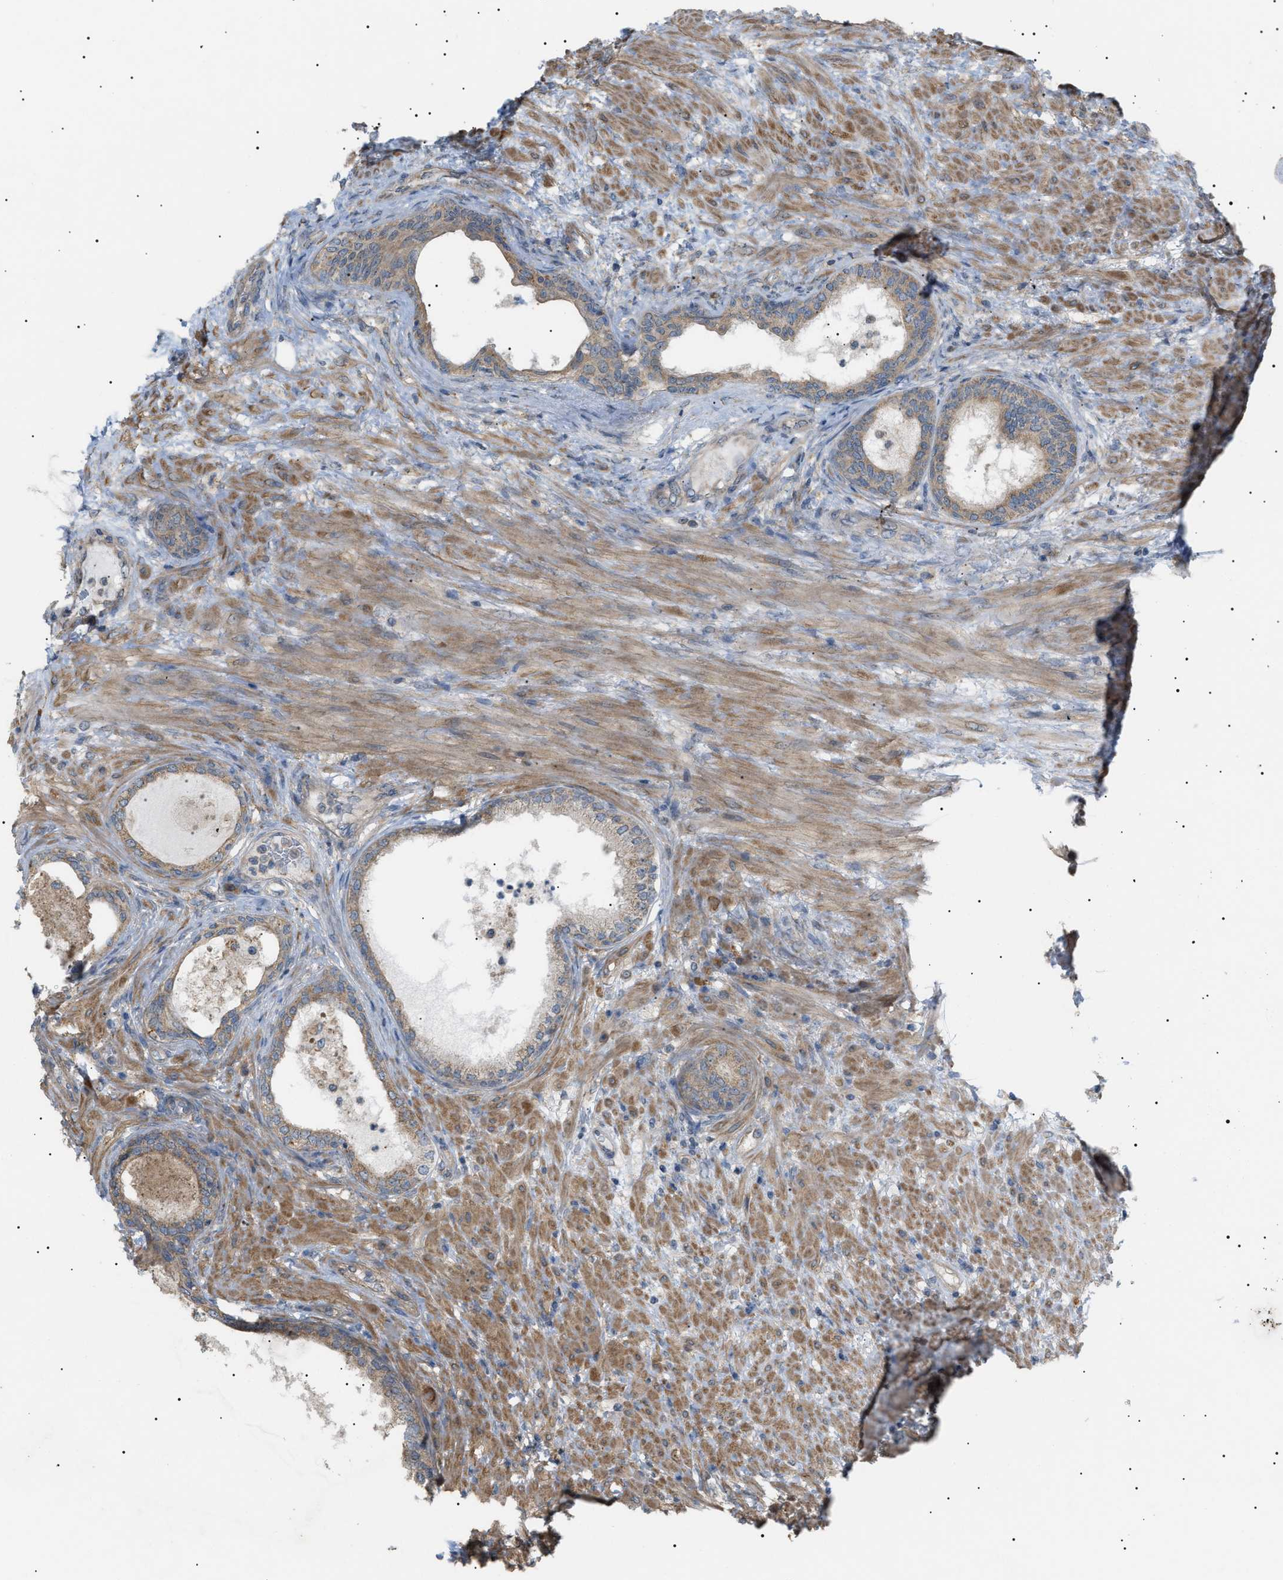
{"staining": {"intensity": "moderate", "quantity": ">75%", "location": "cytoplasmic/membranous"}, "tissue": "prostate", "cell_type": "Glandular cells", "image_type": "normal", "snomed": [{"axis": "morphology", "description": "Normal tissue, NOS"}, {"axis": "topography", "description": "Prostate"}], "caption": "Prostate stained with a brown dye shows moderate cytoplasmic/membranous positive expression in approximately >75% of glandular cells.", "gene": "IRS2", "patient": {"sex": "male", "age": 76}}